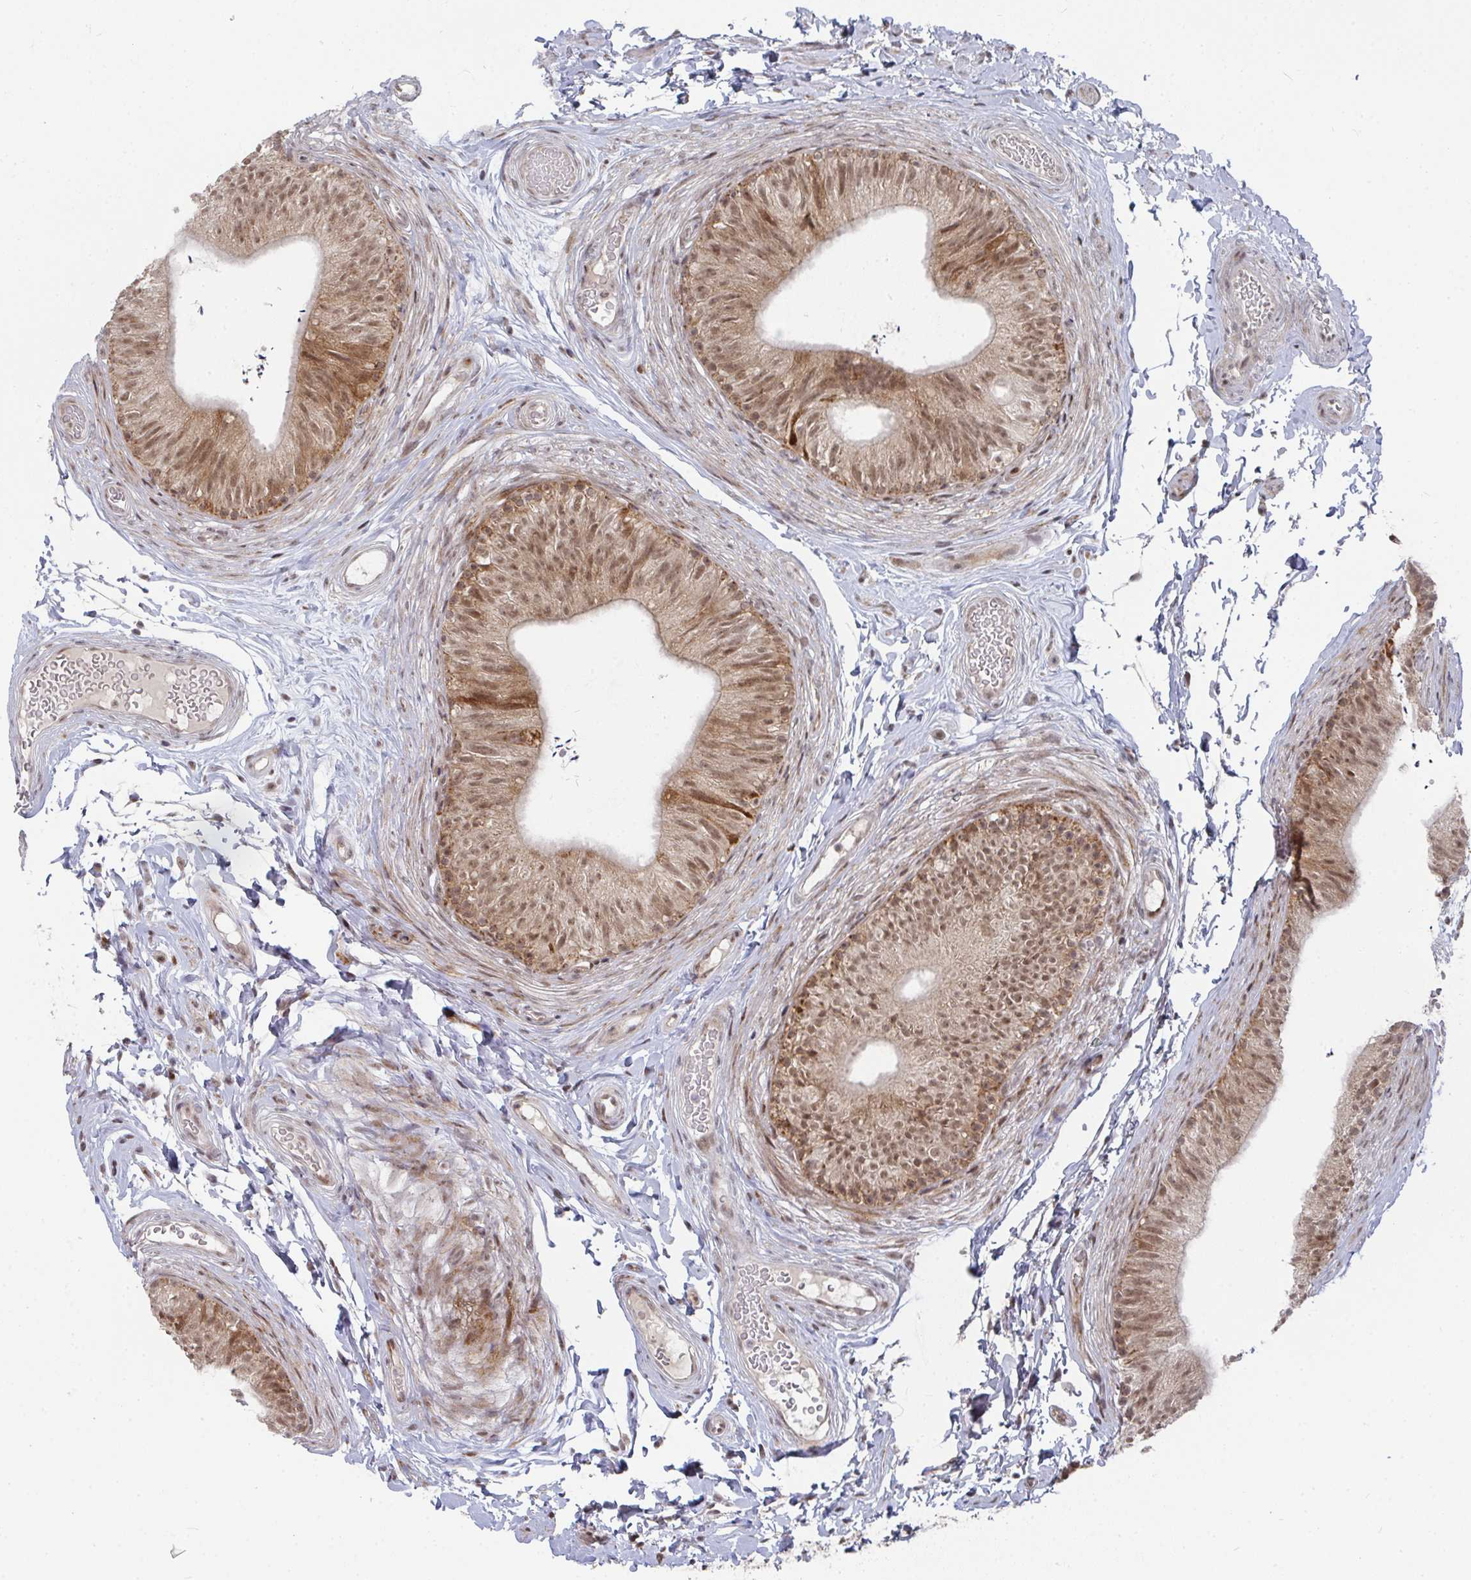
{"staining": {"intensity": "moderate", "quantity": ">75%", "location": "cytoplasmic/membranous,nuclear"}, "tissue": "epididymis", "cell_type": "Glandular cells", "image_type": "normal", "snomed": [{"axis": "morphology", "description": "Normal tissue, NOS"}, {"axis": "topography", "description": "Epididymis, spermatic cord, NOS"}, {"axis": "topography", "description": "Epididymis"}, {"axis": "topography", "description": "Peripheral nerve tissue"}], "caption": "IHC of normal human epididymis exhibits medium levels of moderate cytoplasmic/membranous,nuclear staining in approximately >75% of glandular cells. (brown staining indicates protein expression, while blue staining denotes nuclei).", "gene": "RBBP5", "patient": {"sex": "male", "age": 29}}